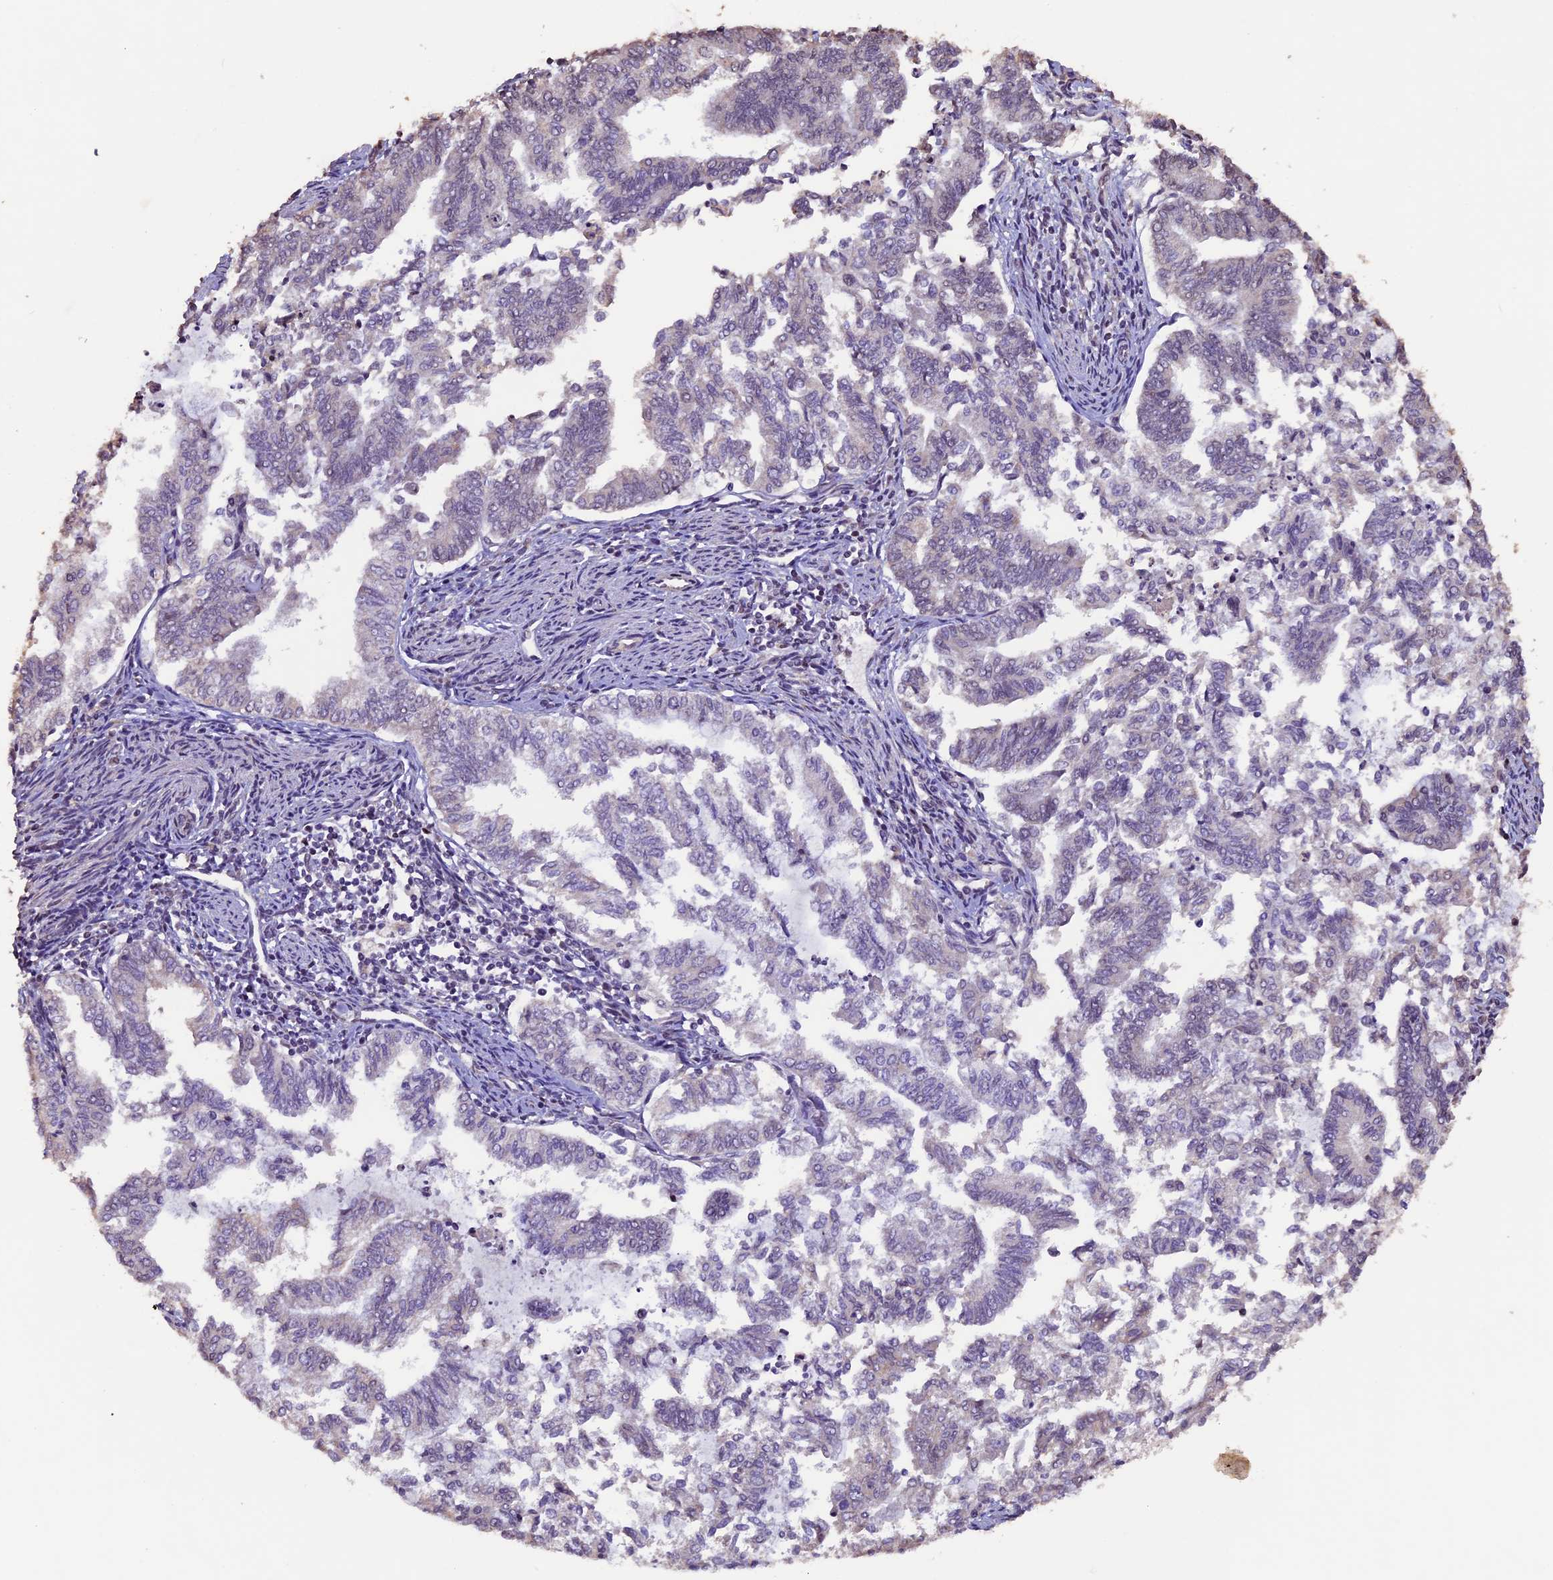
{"staining": {"intensity": "negative", "quantity": "none", "location": "none"}, "tissue": "endometrial cancer", "cell_type": "Tumor cells", "image_type": "cancer", "snomed": [{"axis": "morphology", "description": "Adenocarcinoma, NOS"}, {"axis": "topography", "description": "Endometrium"}], "caption": "A micrograph of human endometrial adenocarcinoma is negative for staining in tumor cells.", "gene": "GNB5", "patient": {"sex": "female", "age": 79}}